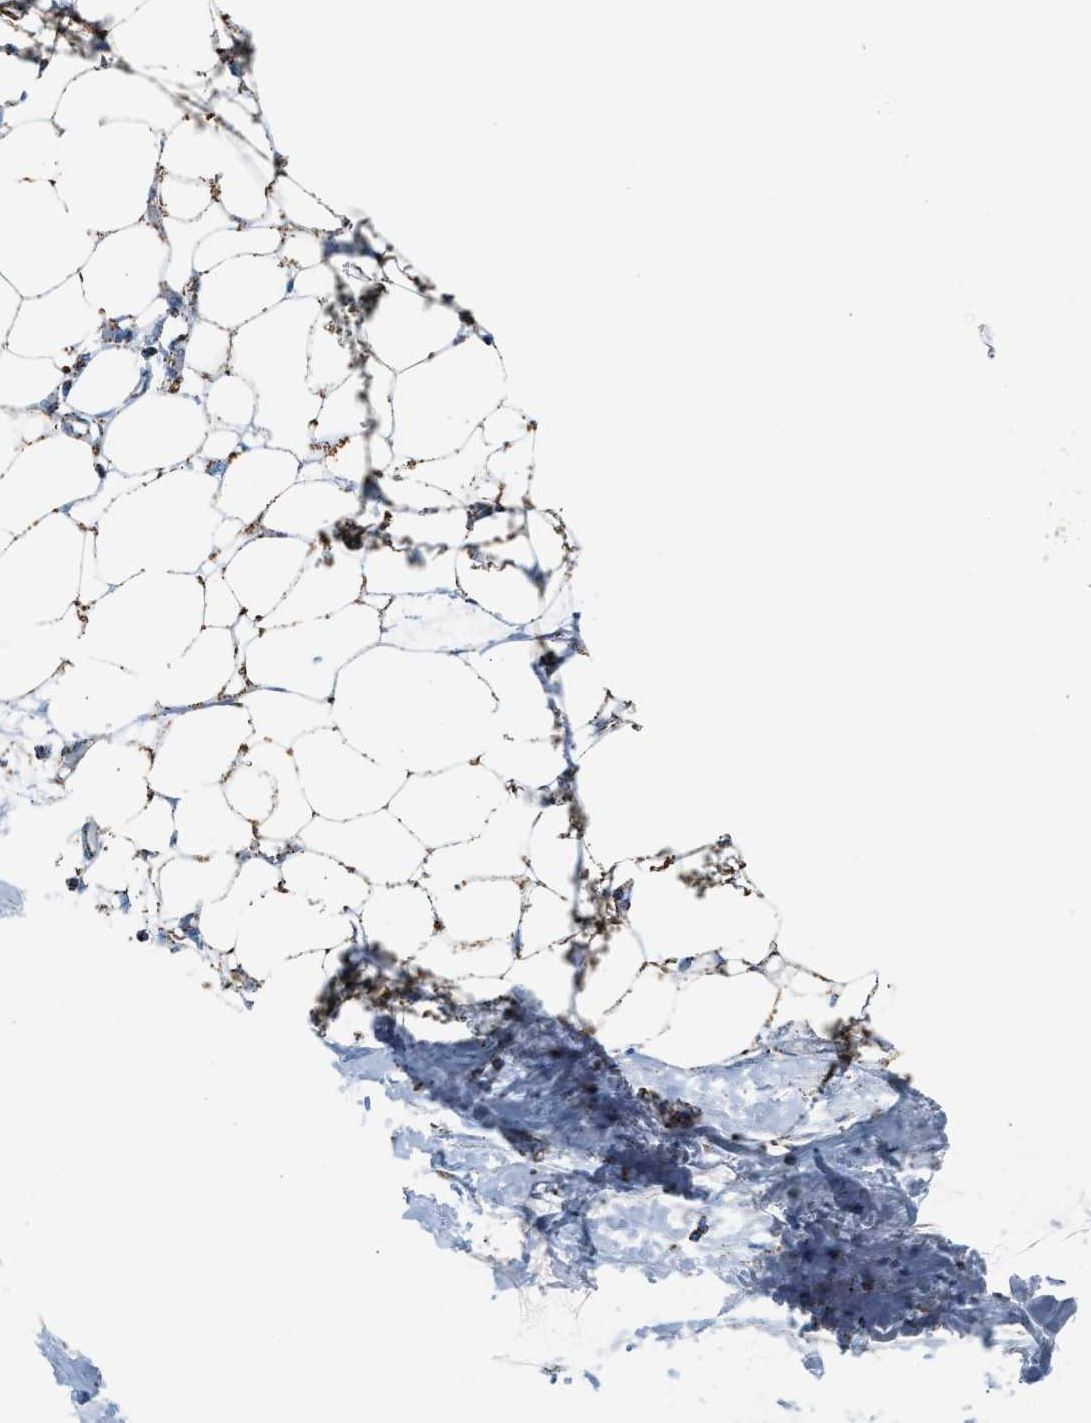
{"staining": {"intensity": "moderate", "quantity": ">75%", "location": "cytoplasmic/membranous"}, "tissue": "adipose tissue", "cell_type": "Adipocytes", "image_type": "normal", "snomed": [{"axis": "morphology", "description": "Normal tissue, NOS"}, {"axis": "morphology", "description": "Adenocarcinoma, NOS"}, {"axis": "topography", "description": "Colon"}, {"axis": "topography", "description": "Peripheral nerve tissue"}], "caption": "This image demonstrates immunohistochemistry (IHC) staining of normal adipose tissue, with medium moderate cytoplasmic/membranous expression in about >75% of adipocytes.", "gene": "MDH2", "patient": {"sex": "male", "age": 14}}